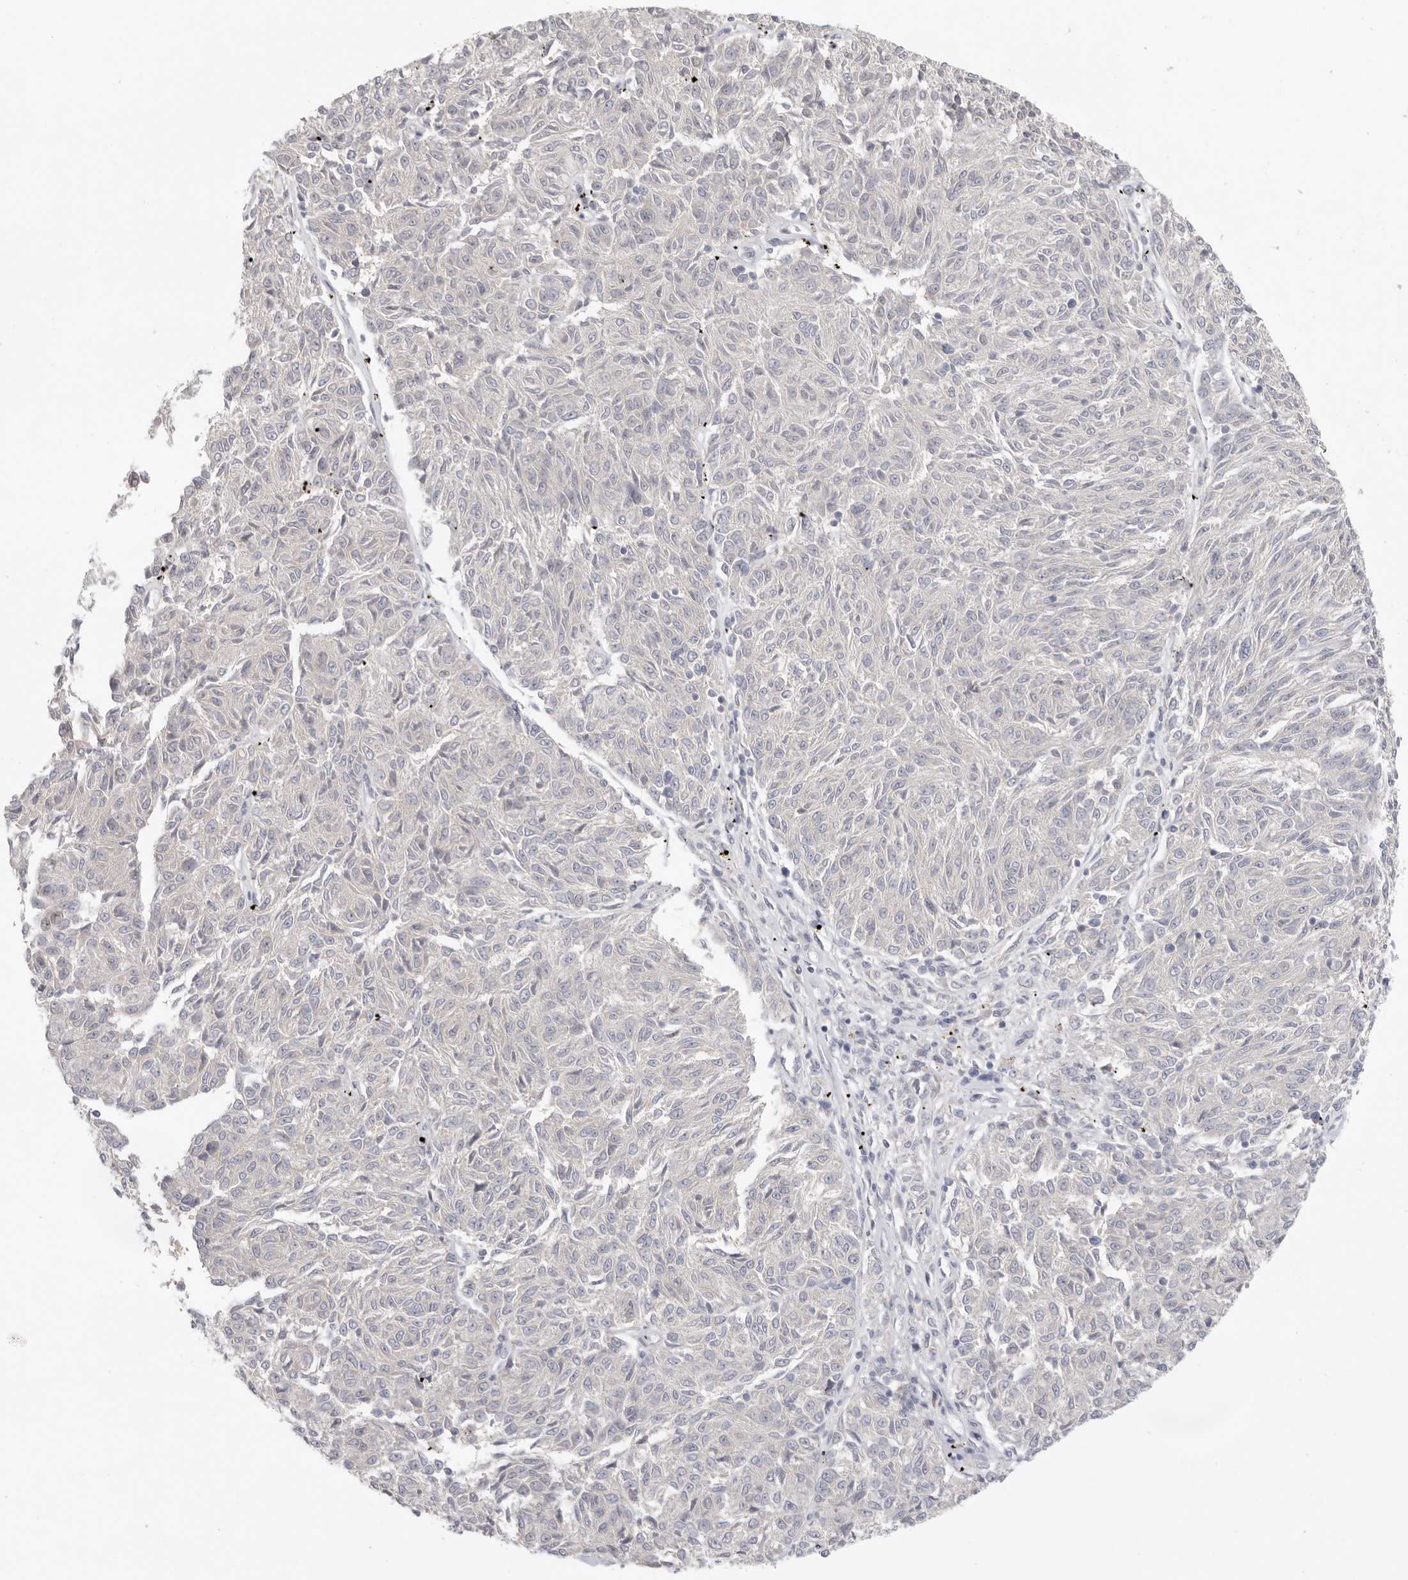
{"staining": {"intensity": "negative", "quantity": "none", "location": "none"}, "tissue": "melanoma", "cell_type": "Tumor cells", "image_type": "cancer", "snomed": [{"axis": "morphology", "description": "Malignant melanoma, NOS"}, {"axis": "topography", "description": "Skin"}], "caption": "A micrograph of melanoma stained for a protein demonstrates no brown staining in tumor cells.", "gene": "AHDC1", "patient": {"sex": "female", "age": 72}}